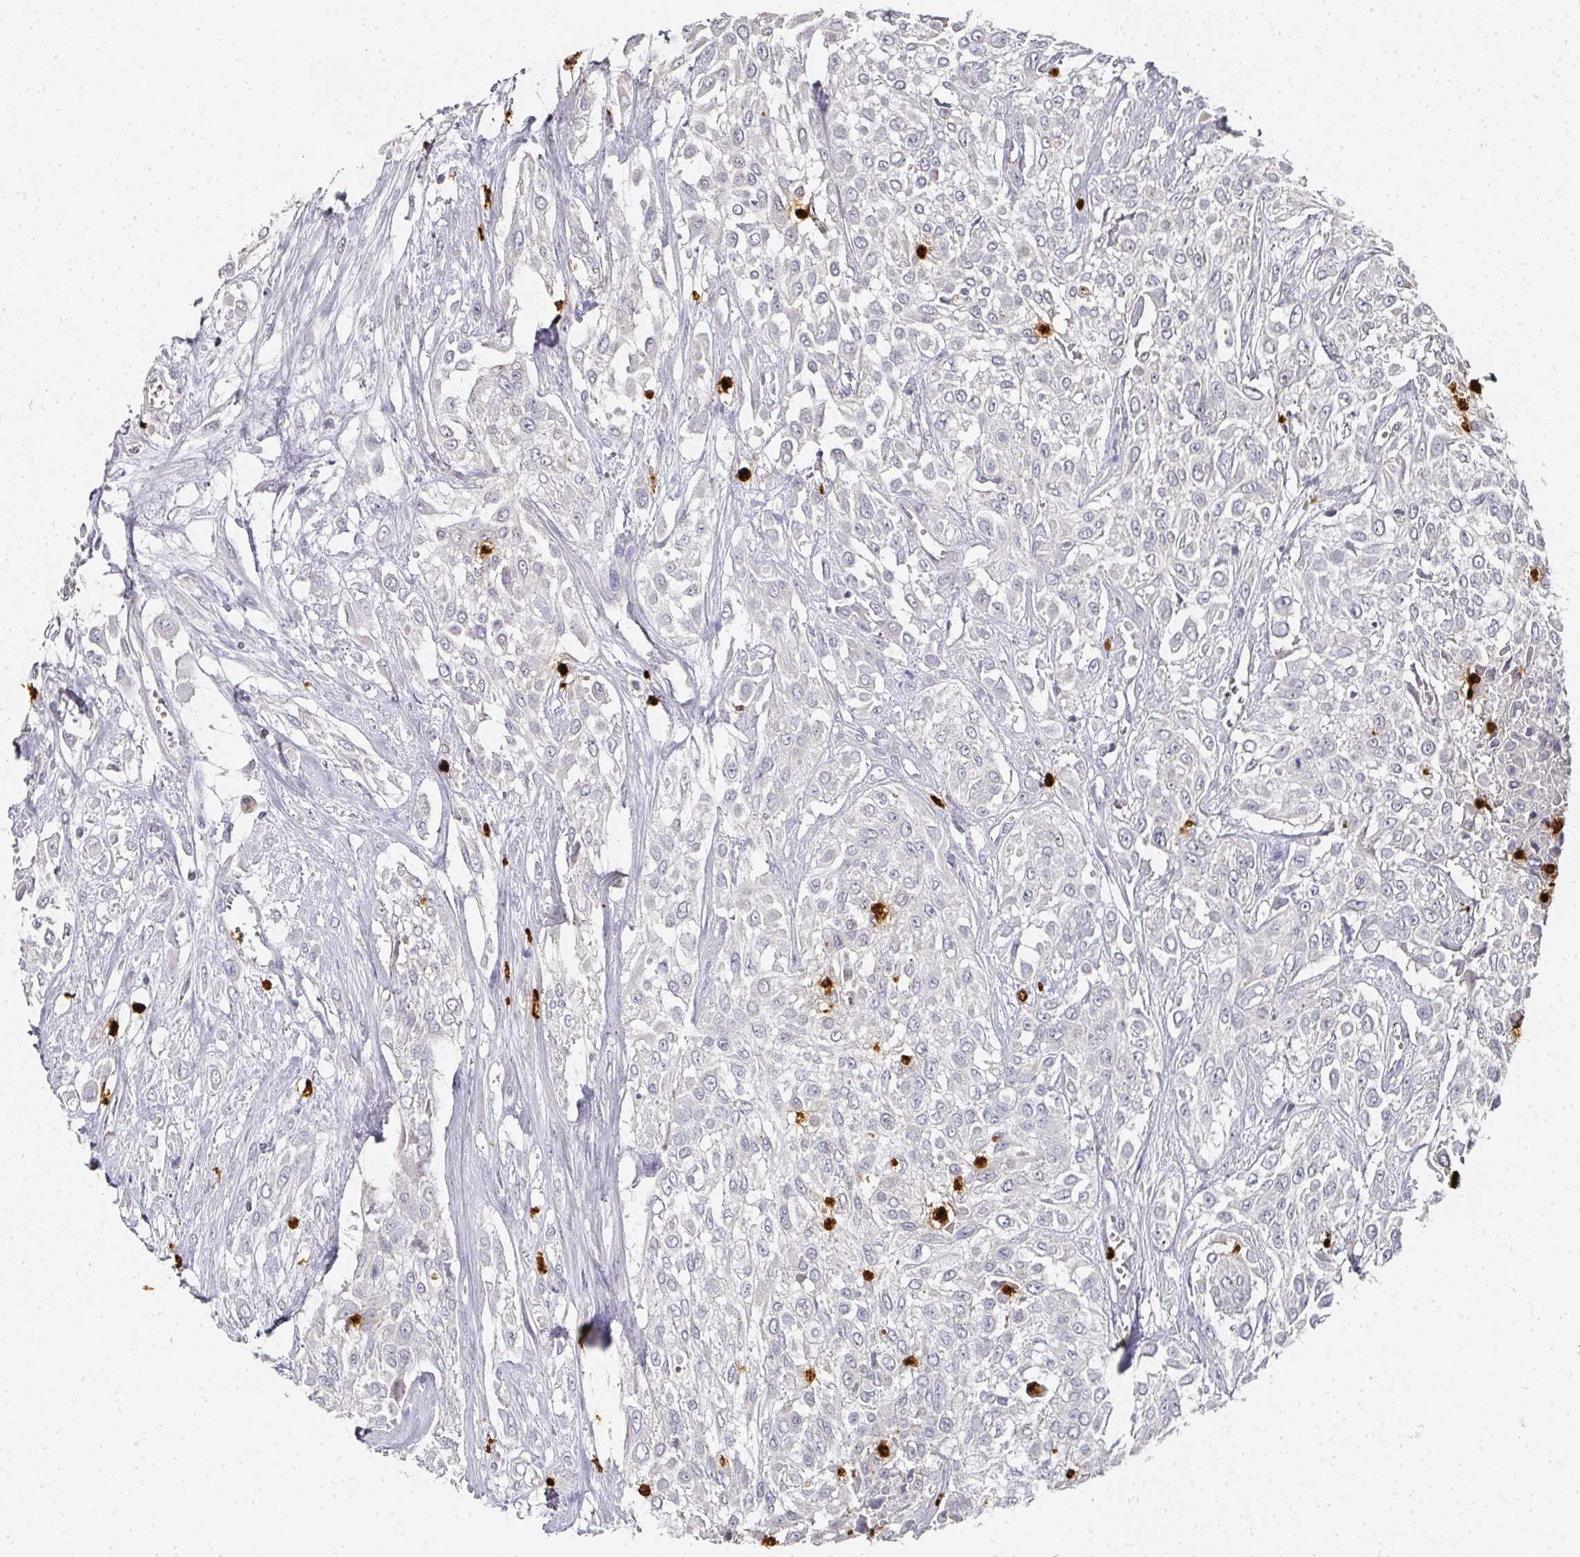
{"staining": {"intensity": "negative", "quantity": "none", "location": "none"}, "tissue": "urothelial cancer", "cell_type": "Tumor cells", "image_type": "cancer", "snomed": [{"axis": "morphology", "description": "Urothelial carcinoma, High grade"}, {"axis": "topography", "description": "Urinary bladder"}], "caption": "IHC histopathology image of neoplastic tissue: human high-grade urothelial carcinoma stained with DAB shows no significant protein positivity in tumor cells.", "gene": "CAMP", "patient": {"sex": "male", "age": 57}}